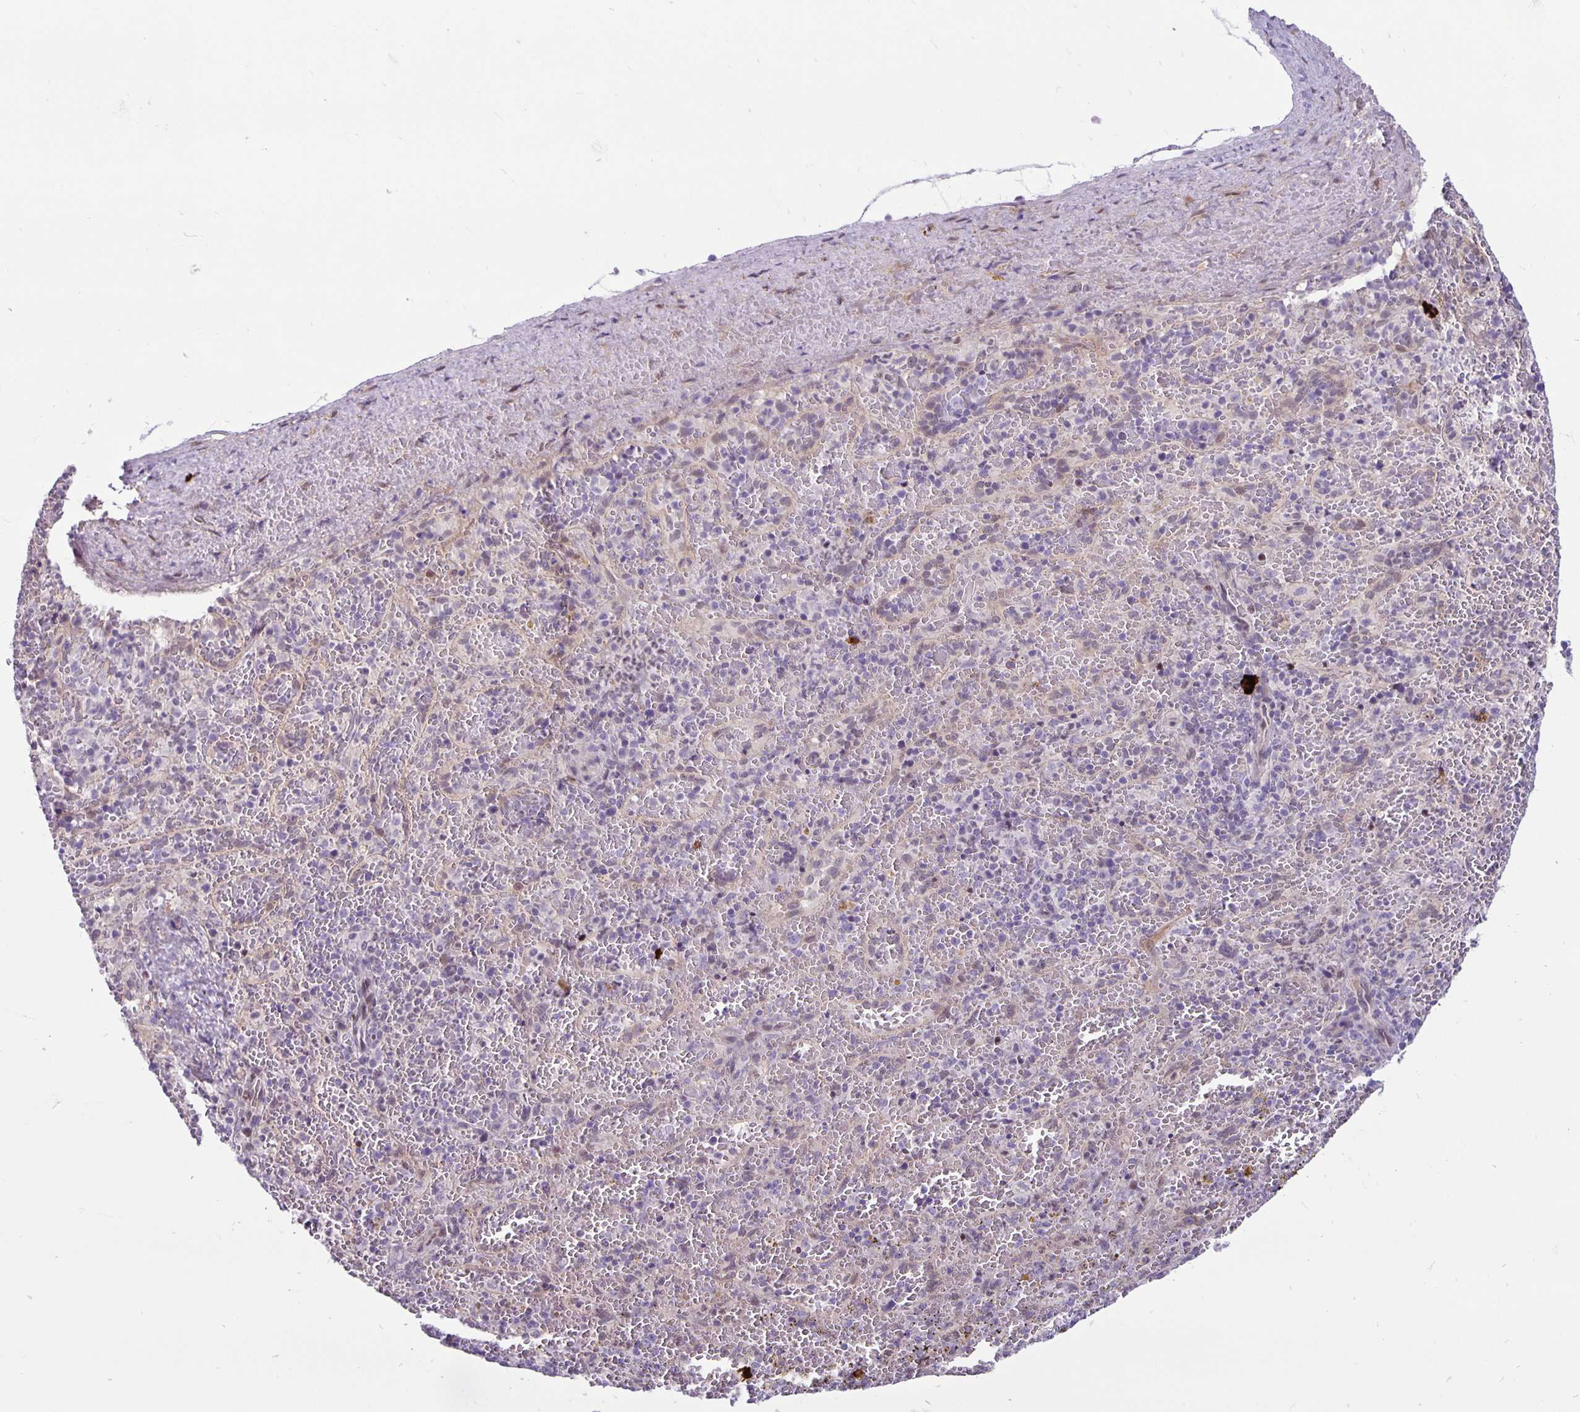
{"staining": {"intensity": "negative", "quantity": "none", "location": "none"}, "tissue": "spleen", "cell_type": "Cells in red pulp", "image_type": "normal", "snomed": [{"axis": "morphology", "description": "Normal tissue, NOS"}, {"axis": "topography", "description": "Spleen"}], "caption": "Immunohistochemistry of normal spleen exhibits no expression in cells in red pulp. The staining was performed using DAB to visualize the protein expression in brown, while the nuclei were stained in blue with hematoxylin (Magnification: 20x).", "gene": "TAX1BP3", "patient": {"sex": "female", "age": 50}}